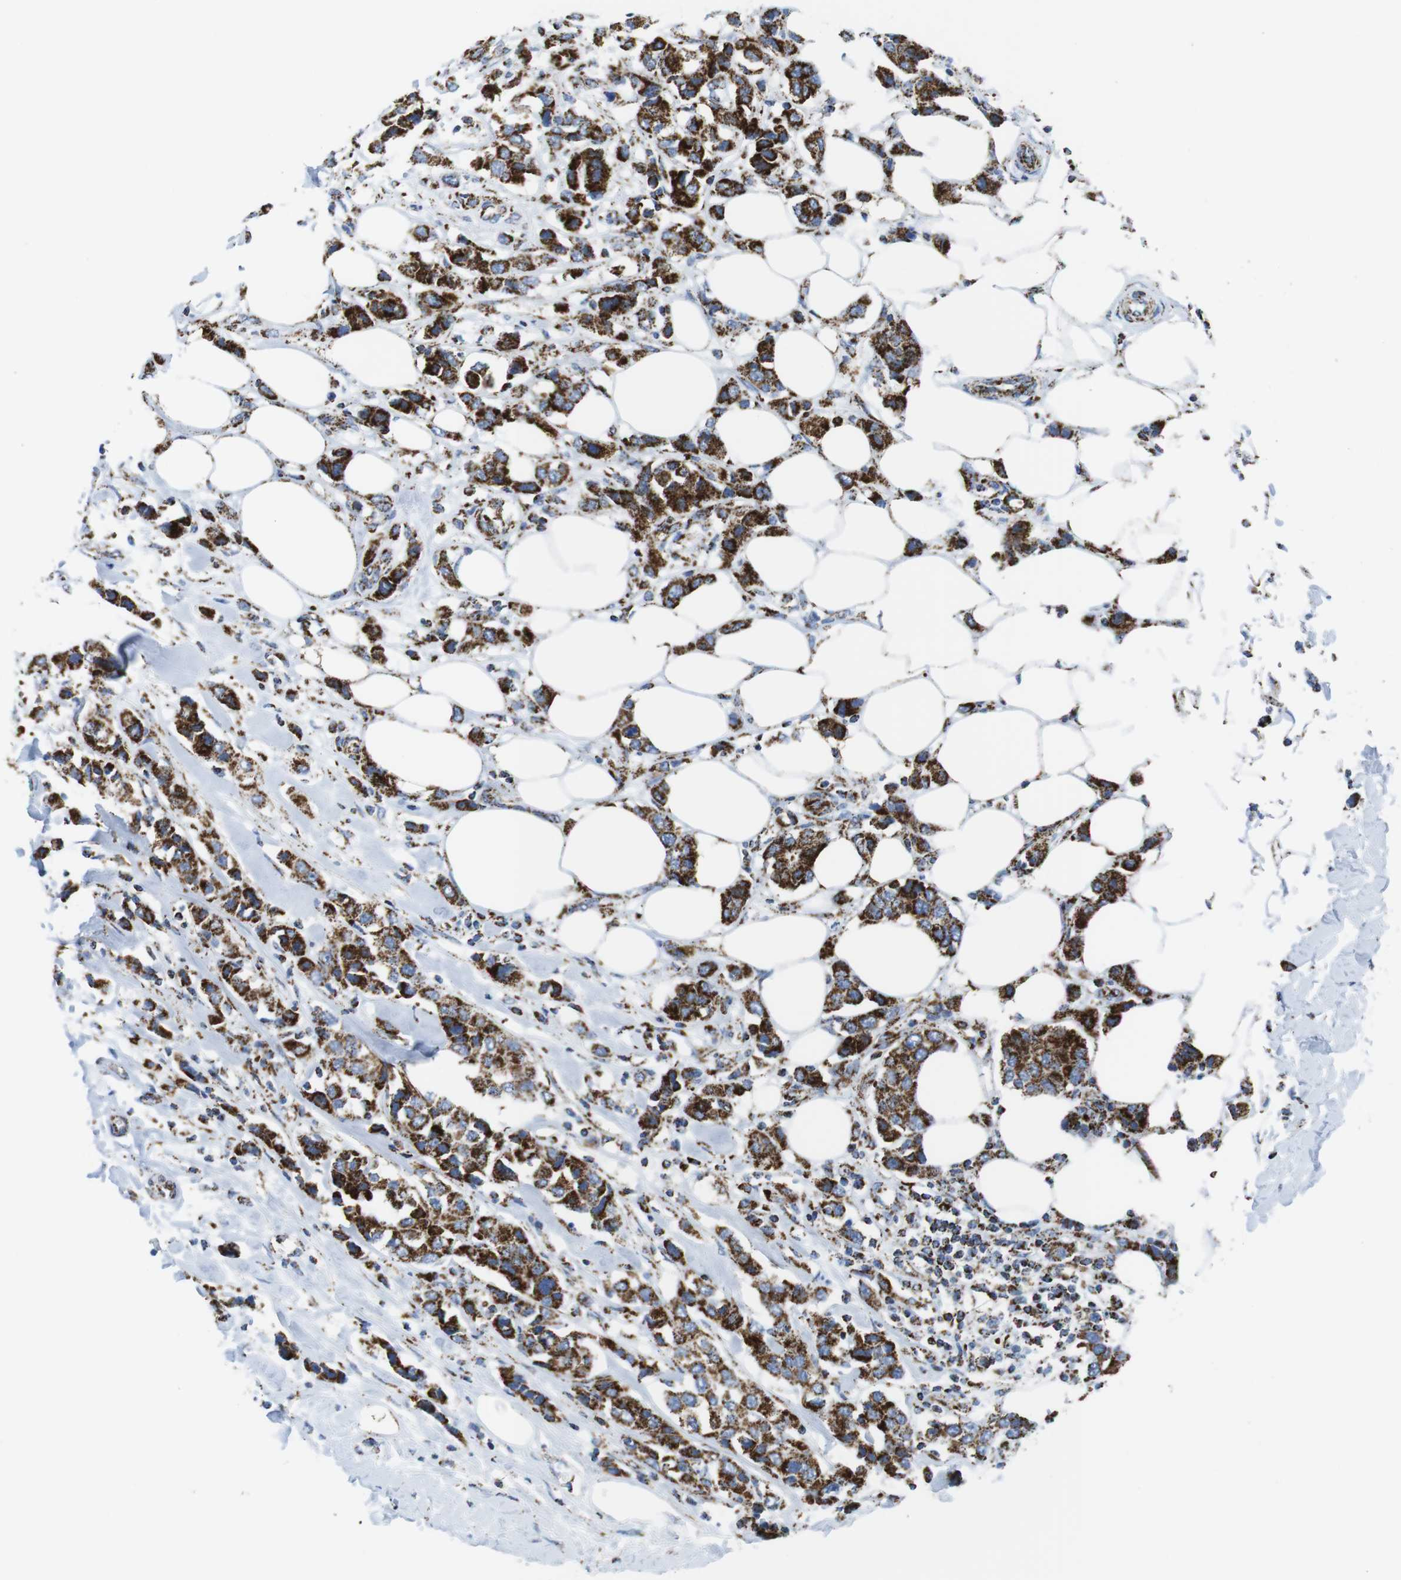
{"staining": {"intensity": "strong", "quantity": ">75%", "location": "cytoplasmic/membranous"}, "tissue": "breast cancer", "cell_type": "Tumor cells", "image_type": "cancer", "snomed": [{"axis": "morphology", "description": "Normal tissue, NOS"}, {"axis": "morphology", "description": "Duct carcinoma"}, {"axis": "topography", "description": "Breast"}], "caption": "The photomicrograph exhibits immunohistochemical staining of breast cancer. There is strong cytoplasmic/membranous staining is seen in approximately >75% of tumor cells. (DAB (3,3'-diaminobenzidine) = brown stain, brightfield microscopy at high magnification).", "gene": "ATP5PO", "patient": {"sex": "female", "age": 50}}